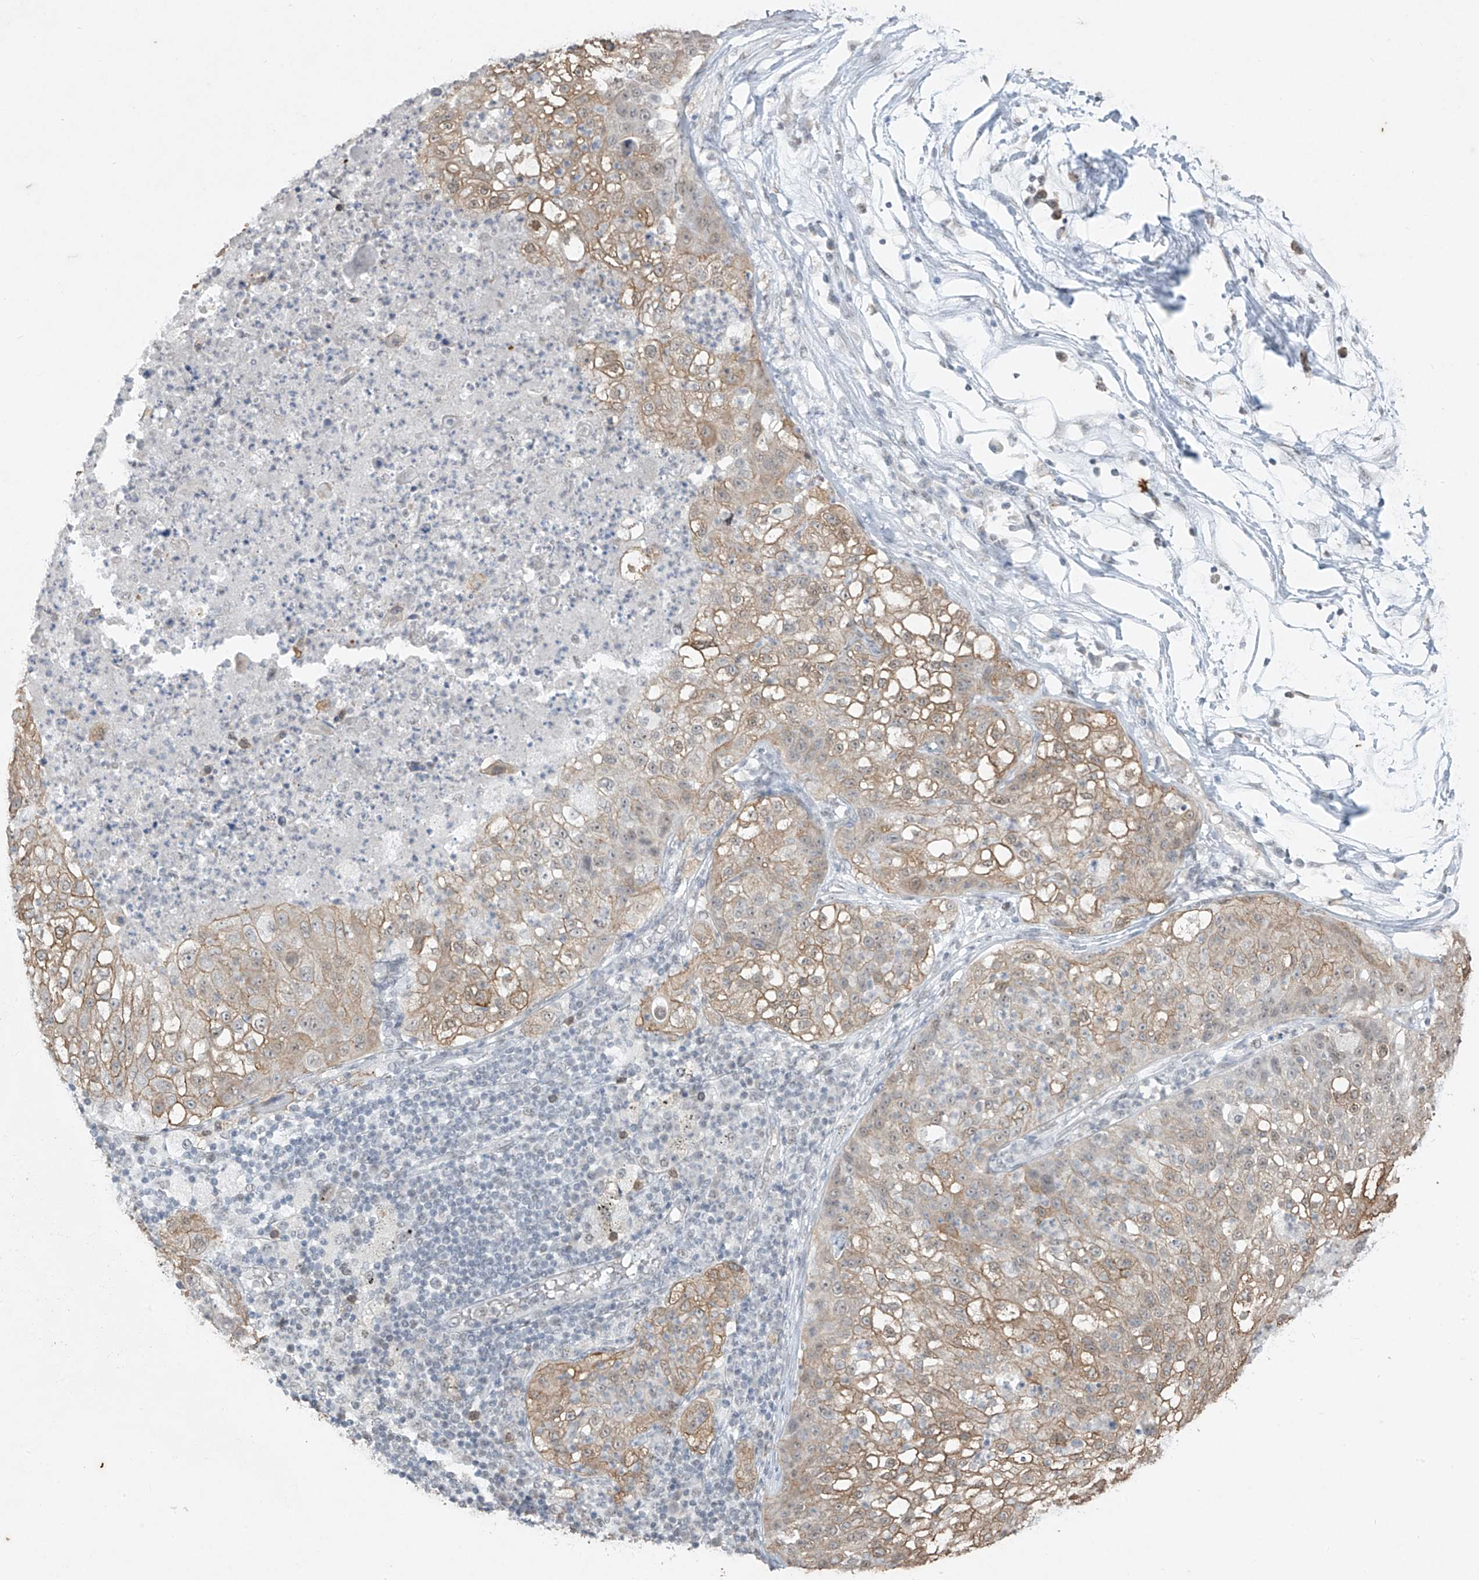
{"staining": {"intensity": "moderate", "quantity": ">75%", "location": "cytoplasmic/membranous"}, "tissue": "lung cancer", "cell_type": "Tumor cells", "image_type": "cancer", "snomed": [{"axis": "morphology", "description": "Inflammation, NOS"}, {"axis": "morphology", "description": "Squamous cell carcinoma, NOS"}, {"axis": "topography", "description": "Lymph node"}, {"axis": "topography", "description": "Soft tissue"}, {"axis": "topography", "description": "Lung"}], "caption": "This is a histology image of immunohistochemistry (IHC) staining of lung squamous cell carcinoma, which shows moderate positivity in the cytoplasmic/membranous of tumor cells.", "gene": "TFEC", "patient": {"sex": "male", "age": 66}}